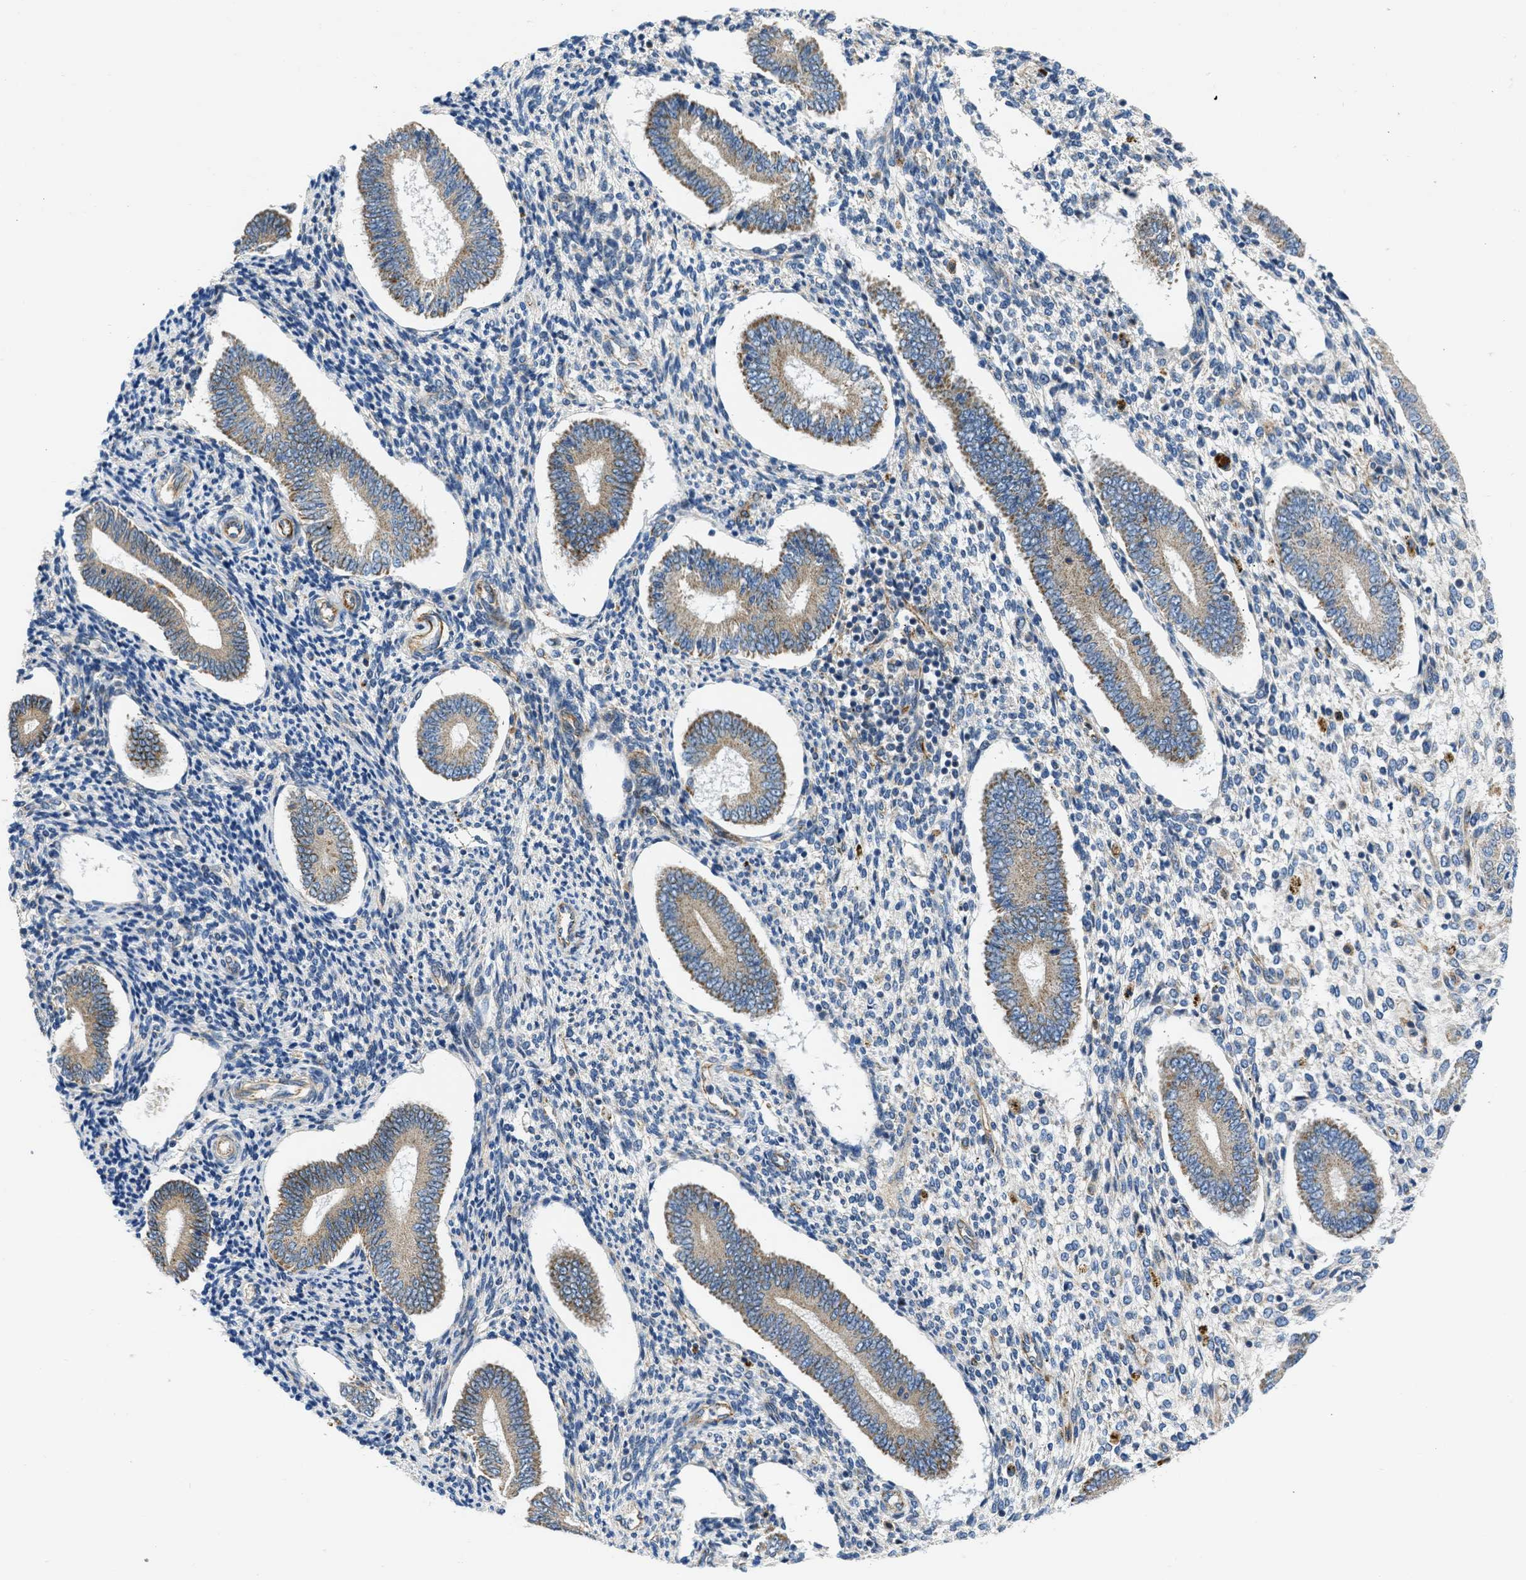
{"staining": {"intensity": "weak", "quantity": "<25%", "location": "cytoplasmic/membranous"}, "tissue": "endometrium", "cell_type": "Cells in endometrial stroma", "image_type": "normal", "snomed": [{"axis": "morphology", "description": "Normal tissue, NOS"}, {"axis": "topography", "description": "Endometrium"}], "caption": "This is an immunohistochemistry (IHC) micrograph of benign endometrium. There is no expression in cells in endometrial stroma.", "gene": "ULK4", "patient": {"sex": "female", "age": 42}}